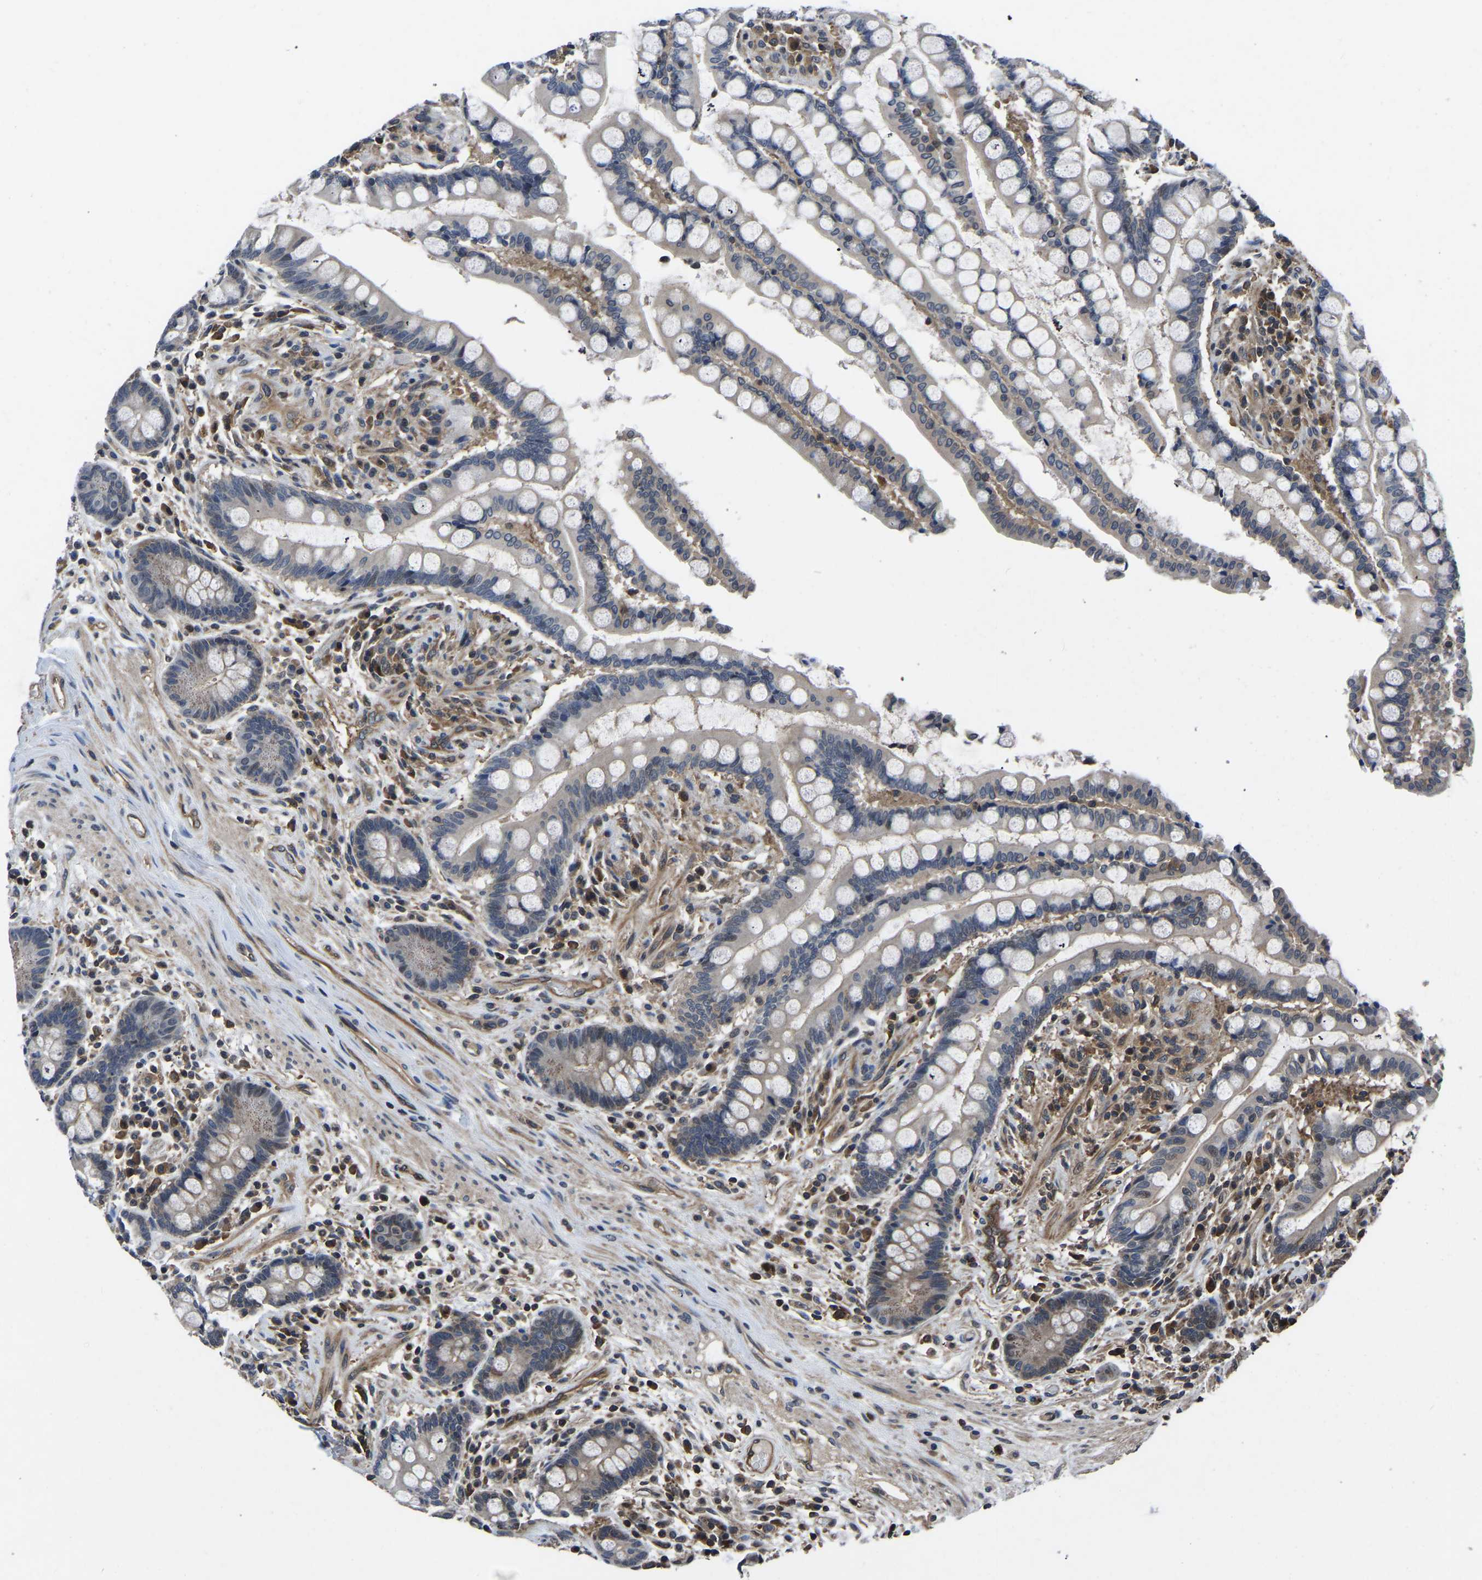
{"staining": {"intensity": "moderate", "quantity": ">75%", "location": "cytoplasmic/membranous"}, "tissue": "colon", "cell_type": "Endothelial cells", "image_type": "normal", "snomed": [{"axis": "morphology", "description": "Normal tissue, NOS"}, {"axis": "topography", "description": "Colon"}], "caption": "DAB immunohistochemical staining of normal human colon displays moderate cytoplasmic/membranous protein expression in approximately >75% of endothelial cells. (brown staining indicates protein expression, while blue staining denotes nuclei).", "gene": "FGD5", "patient": {"sex": "male", "age": 73}}